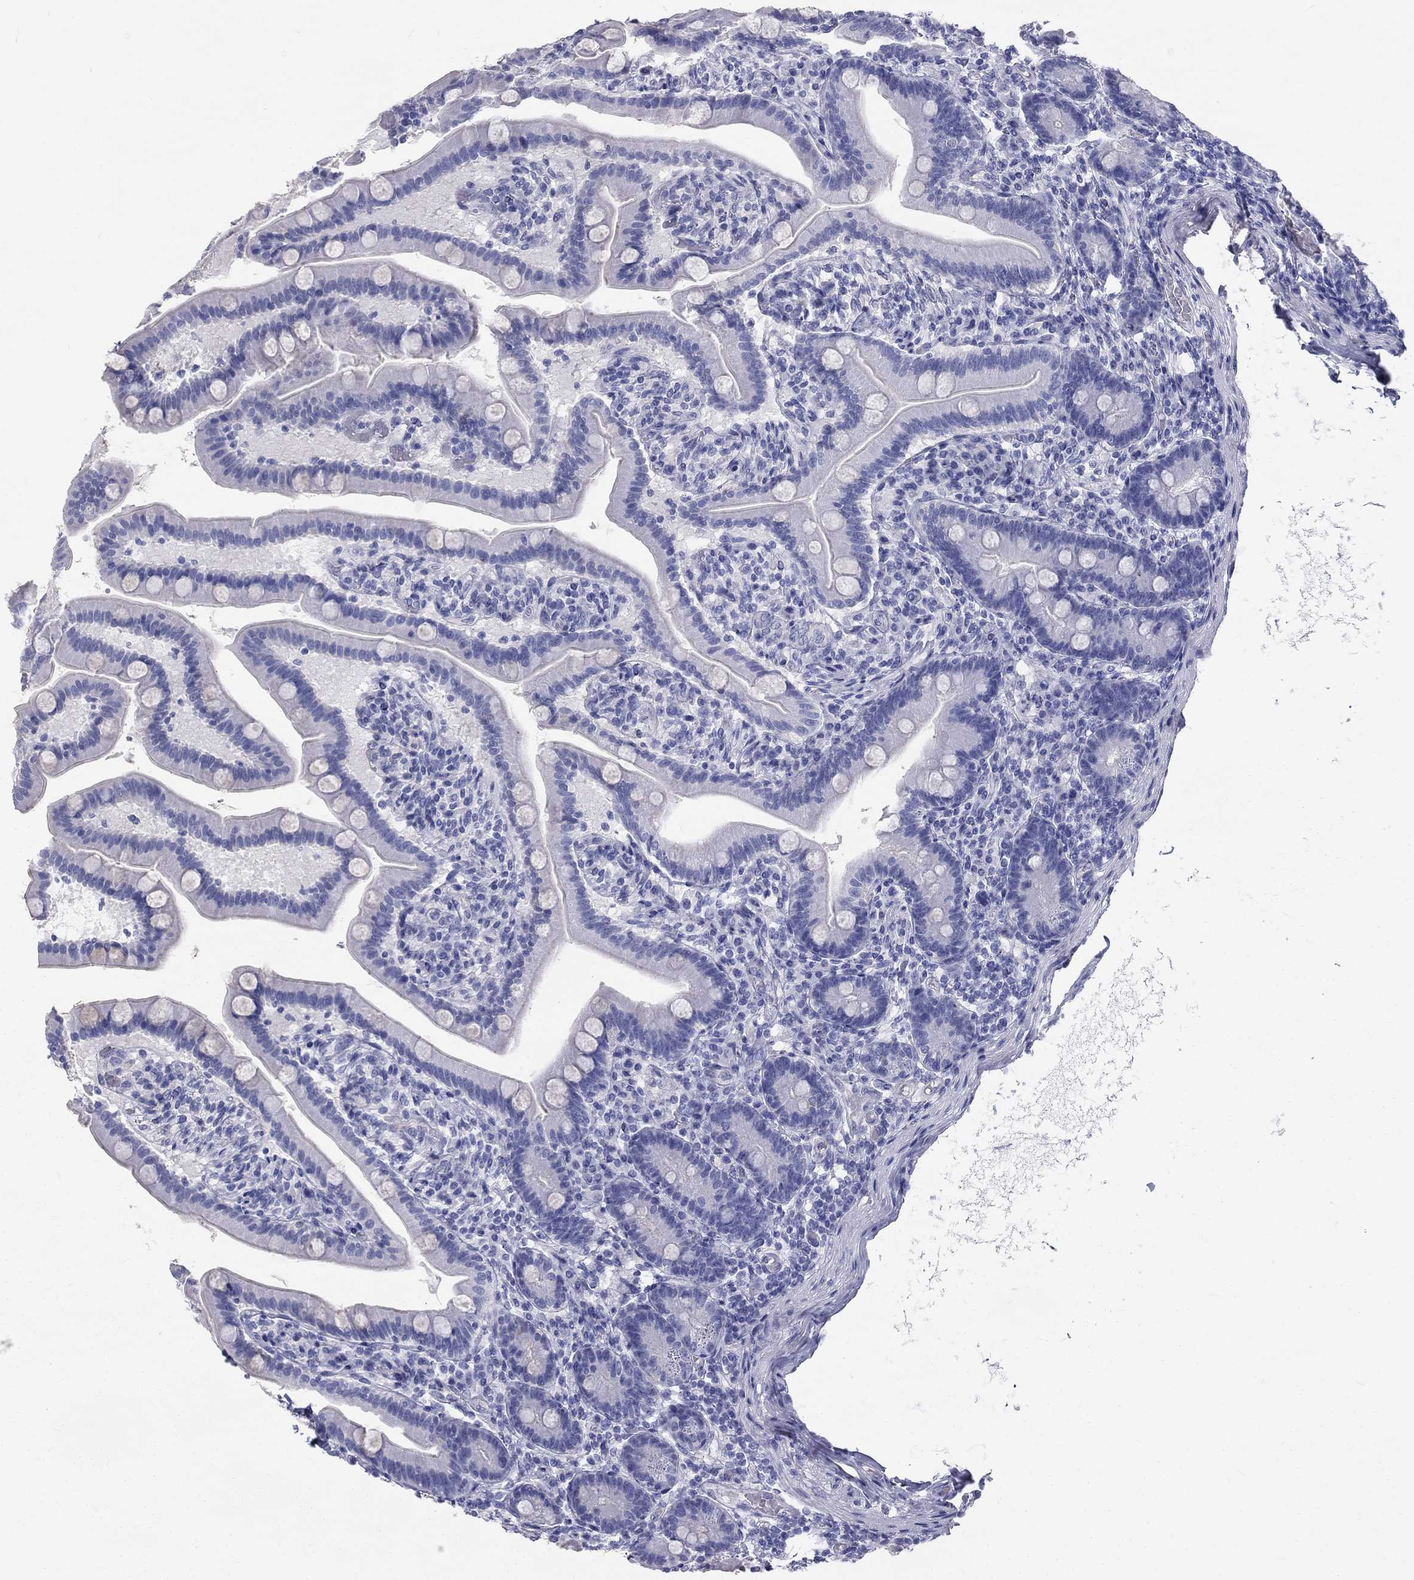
{"staining": {"intensity": "negative", "quantity": "none", "location": "none"}, "tissue": "small intestine", "cell_type": "Glandular cells", "image_type": "normal", "snomed": [{"axis": "morphology", "description": "Normal tissue, NOS"}, {"axis": "topography", "description": "Small intestine"}], "caption": "This is an immunohistochemistry (IHC) micrograph of normal human small intestine. There is no positivity in glandular cells.", "gene": "DNALI1", "patient": {"sex": "male", "age": 66}}